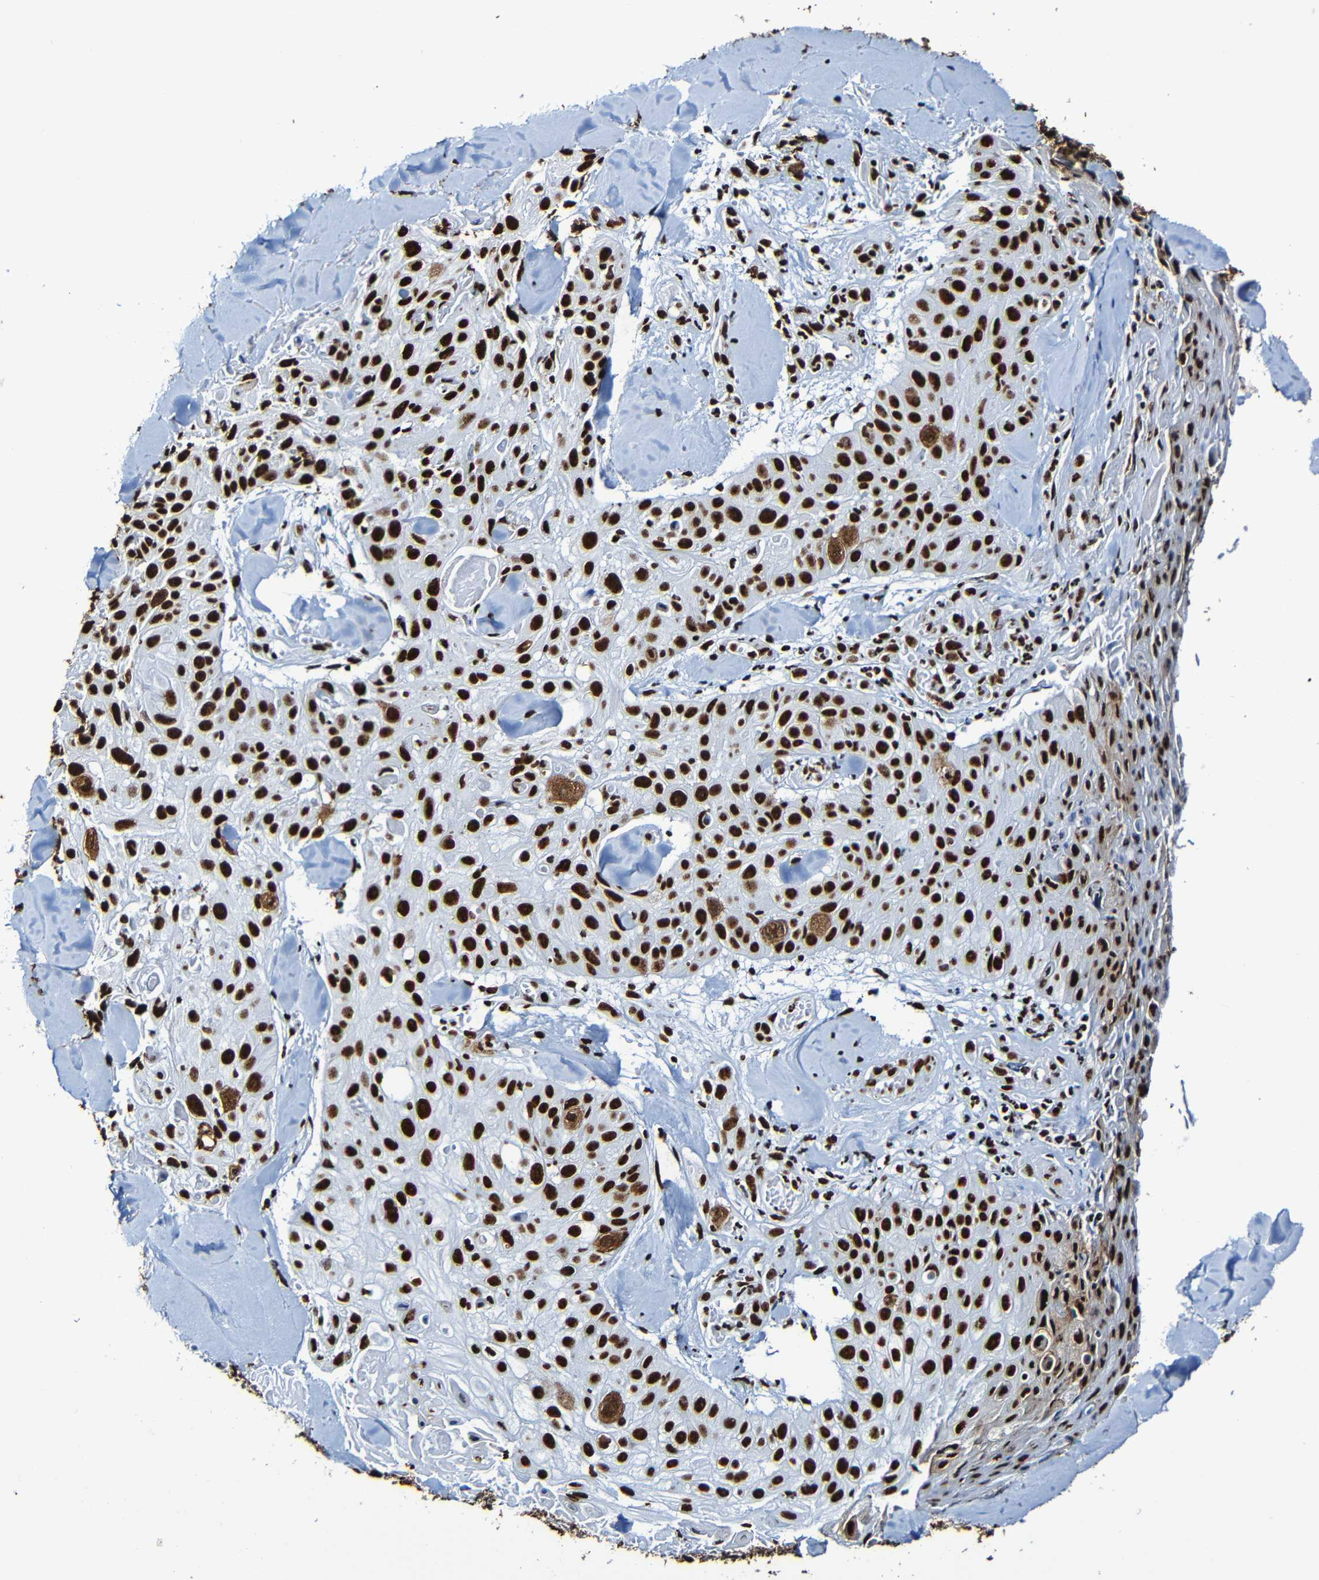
{"staining": {"intensity": "strong", "quantity": ">75%", "location": "nuclear"}, "tissue": "skin cancer", "cell_type": "Tumor cells", "image_type": "cancer", "snomed": [{"axis": "morphology", "description": "Squamous cell carcinoma, NOS"}, {"axis": "topography", "description": "Skin"}], "caption": "Skin cancer tissue displays strong nuclear expression in approximately >75% of tumor cells", "gene": "SRSF3", "patient": {"sex": "male", "age": 86}}